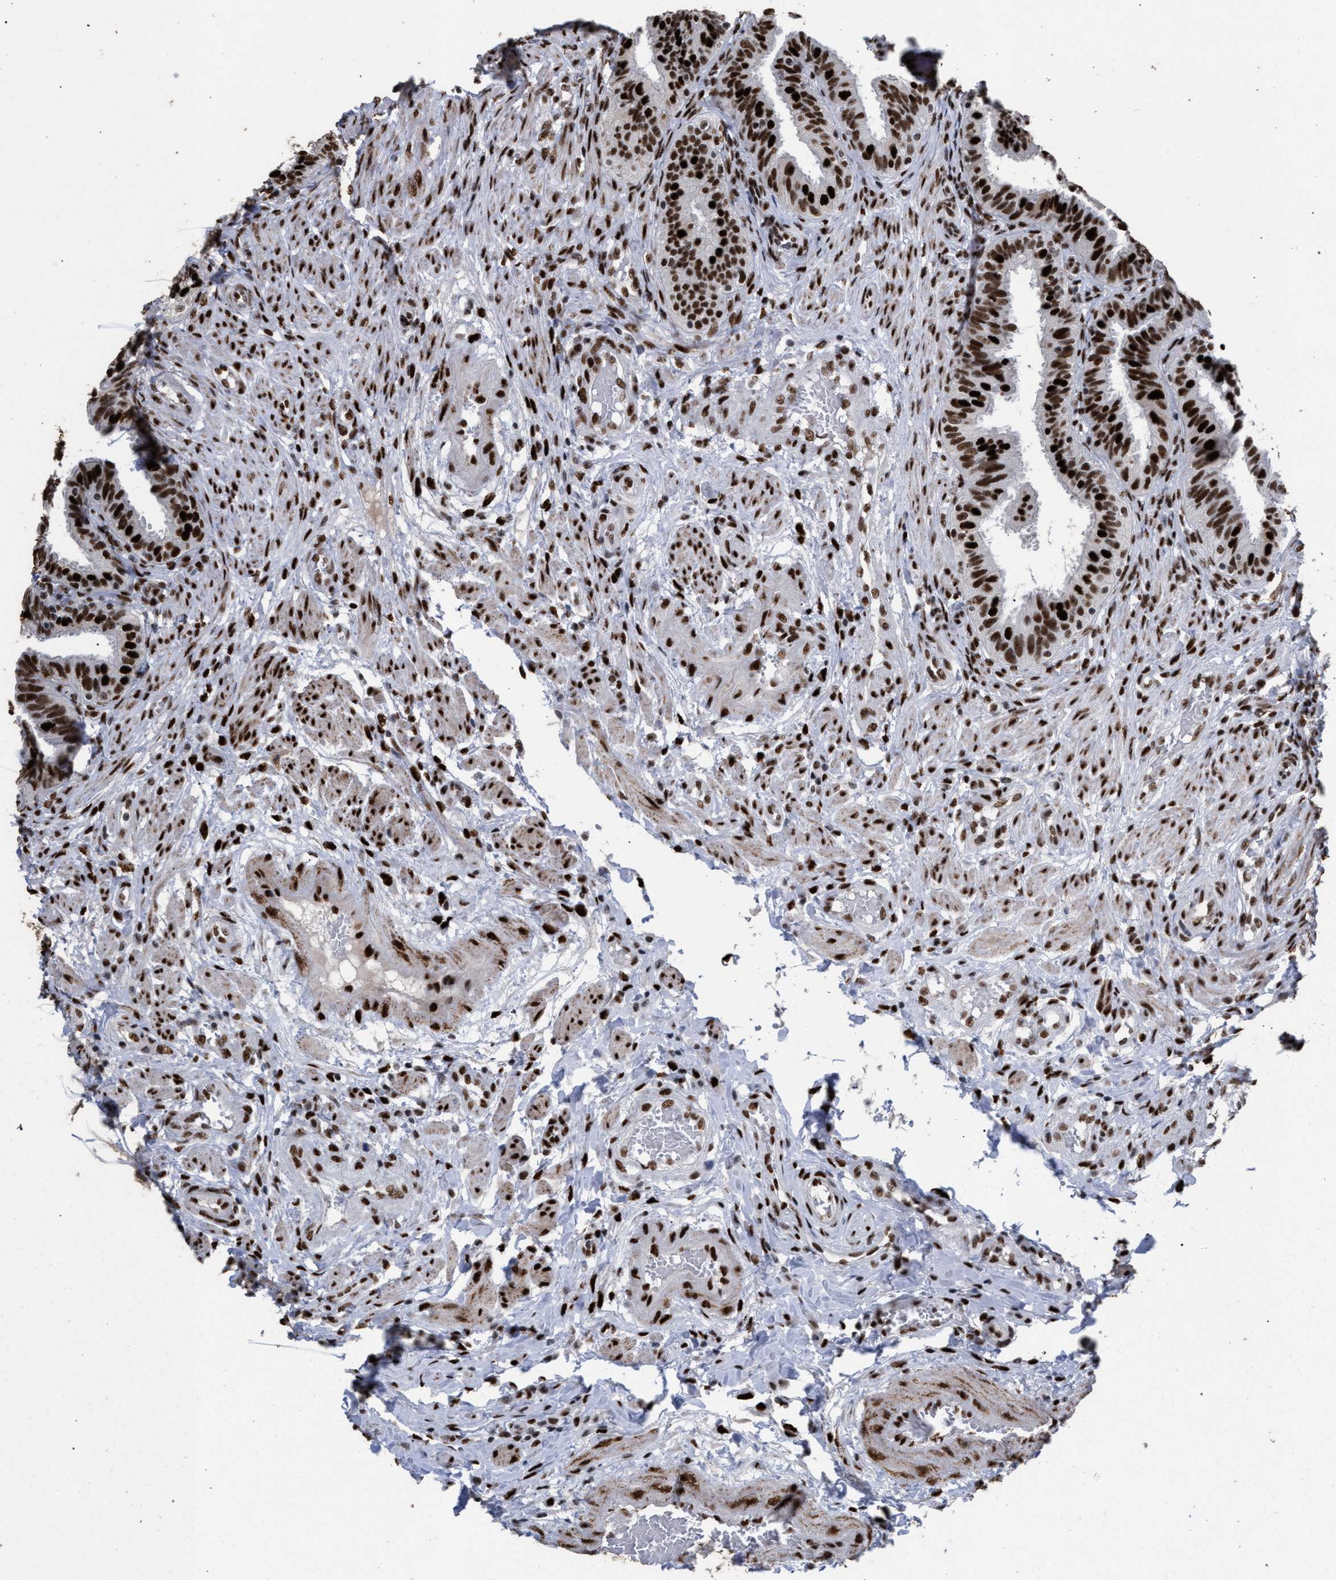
{"staining": {"intensity": "strong", "quantity": ">75%", "location": "nuclear"}, "tissue": "fallopian tube", "cell_type": "Glandular cells", "image_type": "normal", "snomed": [{"axis": "morphology", "description": "Normal tissue, NOS"}, {"axis": "topography", "description": "Fallopian tube"}, {"axis": "topography", "description": "Placenta"}], "caption": "Strong nuclear positivity for a protein is seen in approximately >75% of glandular cells of unremarkable fallopian tube using immunohistochemistry.", "gene": "TP53BP1", "patient": {"sex": "female", "age": 34}}